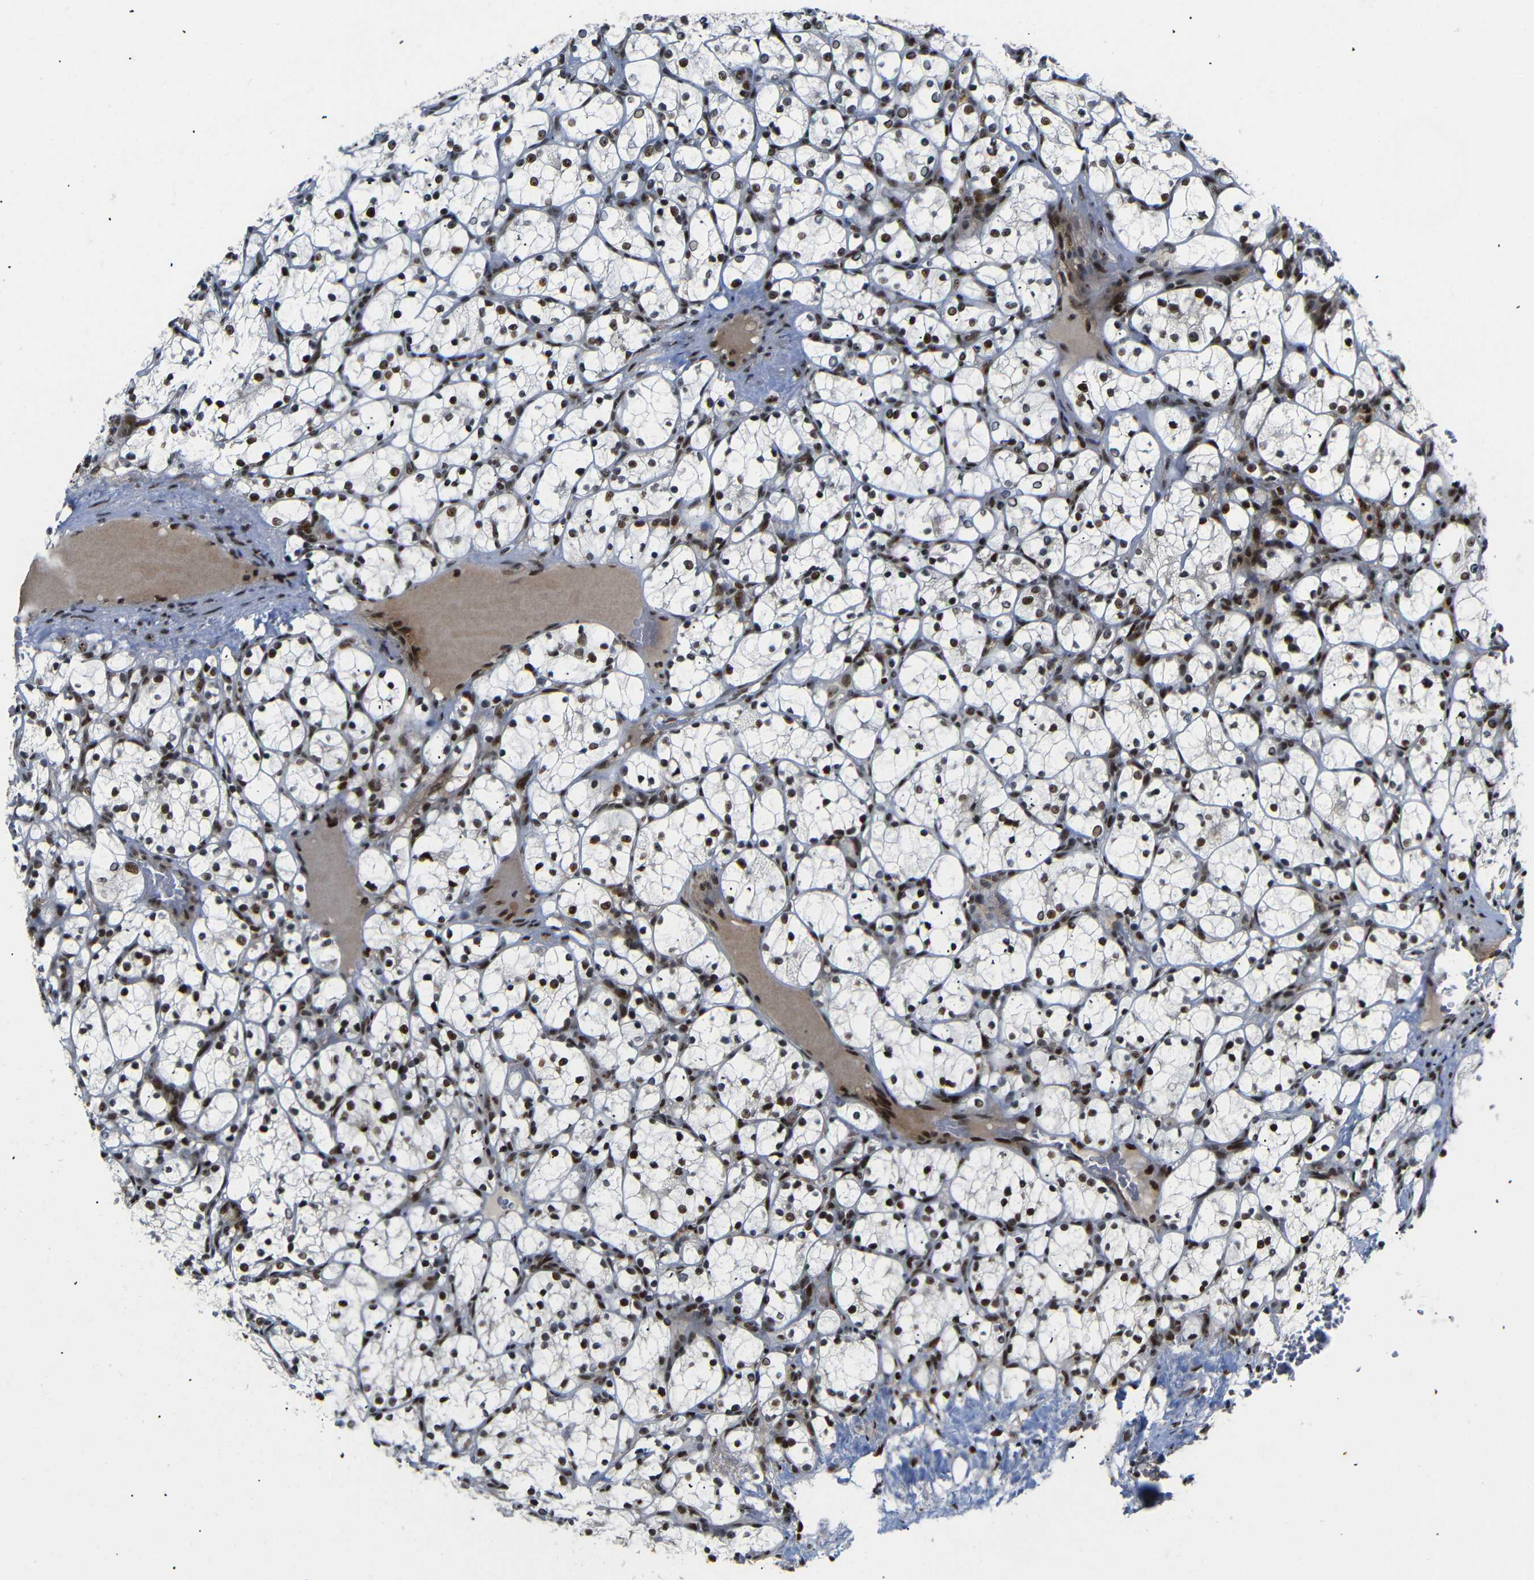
{"staining": {"intensity": "strong", "quantity": ">75%", "location": "nuclear"}, "tissue": "renal cancer", "cell_type": "Tumor cells", "image_type": "cancer", "snomed": [{"axis": "morphology", "description": "Adenocarcinoma, NOS"}, {"axis": "topography", "description": "Kidney"}], "caption": "An immunohistochemistry photomicrograph of tumor tissue is shown. Protein staining in brown highlights strong nuclear positivity in adenocarcinoma (renal) within tumor cells.", "gene": "SETDB2", "patient": {"sex": "female", "age": 69}}